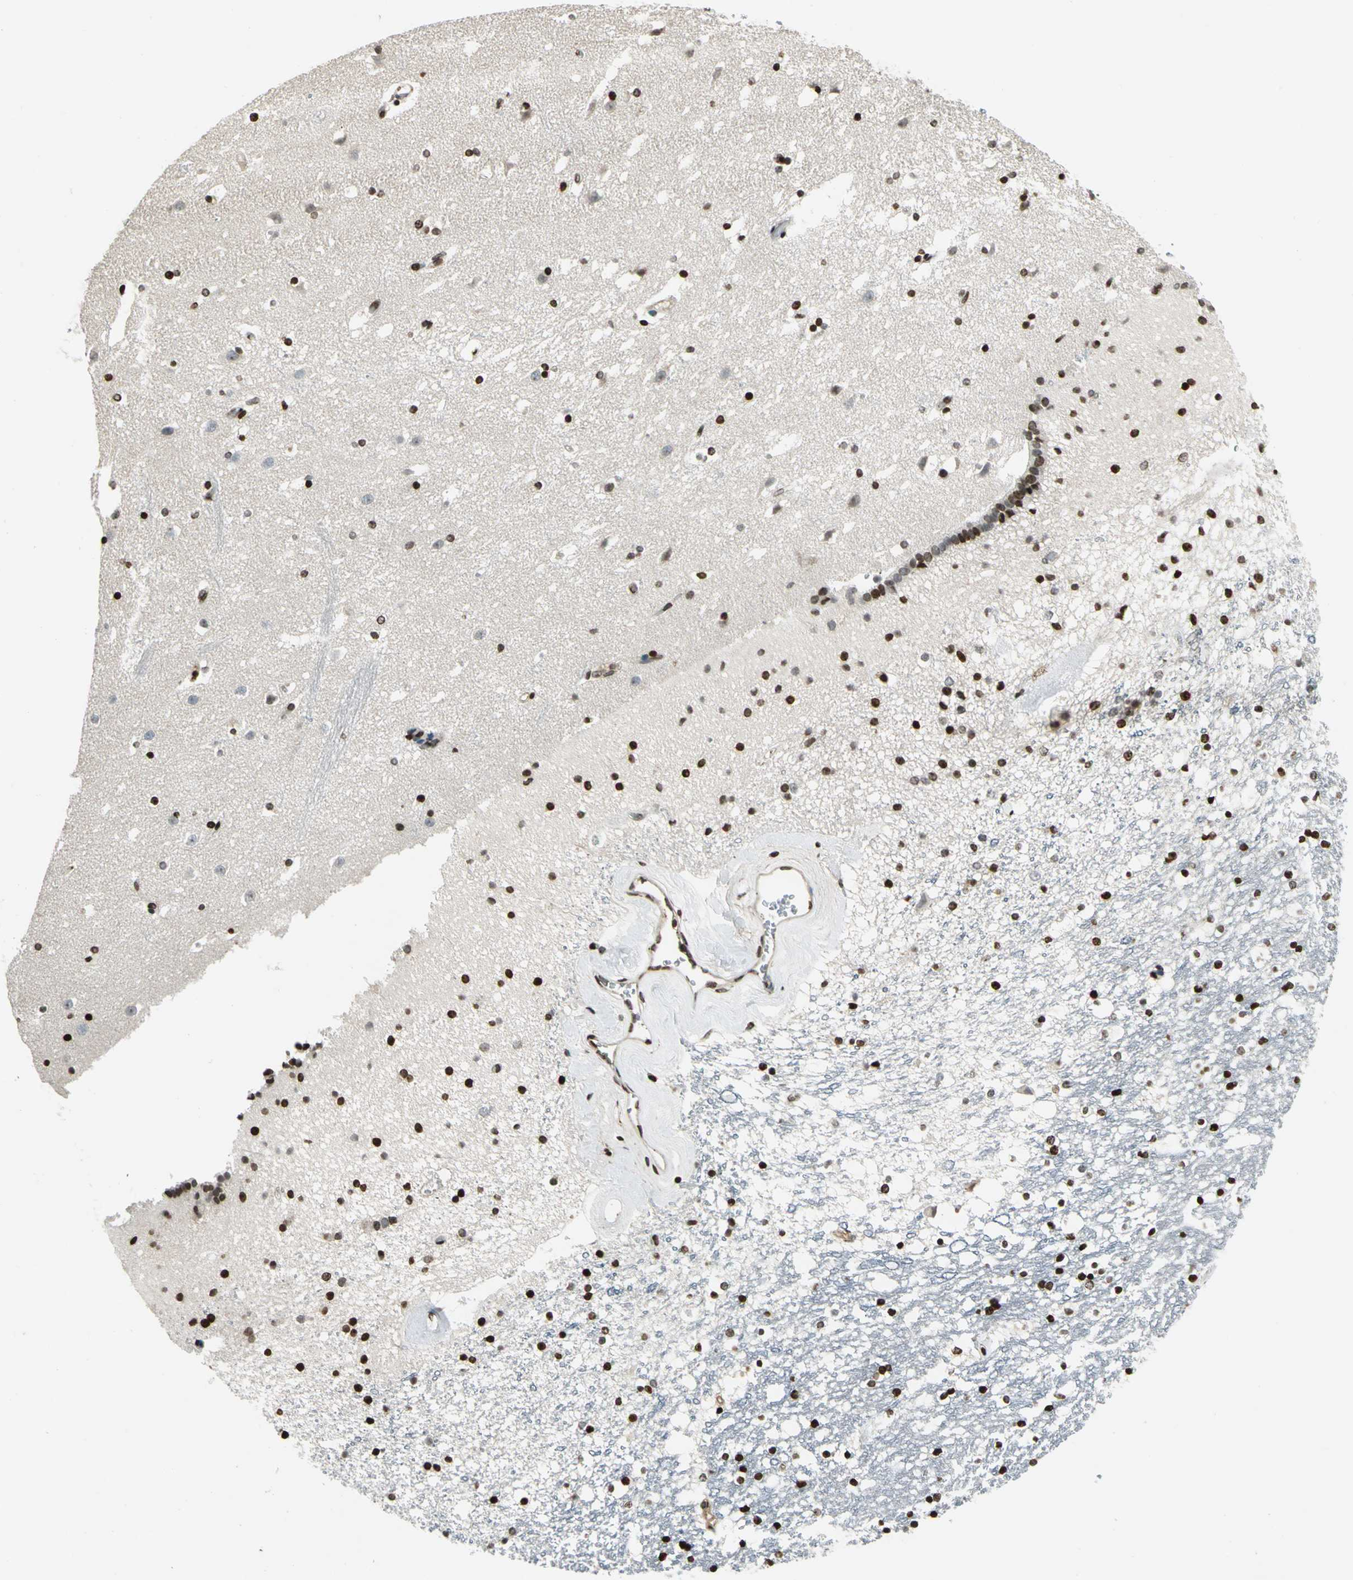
{"staining": {"intensity": "moderate", "quantity": "25%-75%", "location": "nuclear"}, "tissue": "caudate", "cell_type": "Glial cells", "image_type": "normal", "snomed": [{"axis": "morphology", "description": "Normal tissue, NOS"}, {"axis": "topography", "description": "Lateral ventricle wall"}], "caption": "IHC of normal human caudate displays medium levels of moderate nuclear expression in approximately 25%-75% of glial cells.", "gene": "LGALS3", "patient": {"sex": "male", "age": 45}}